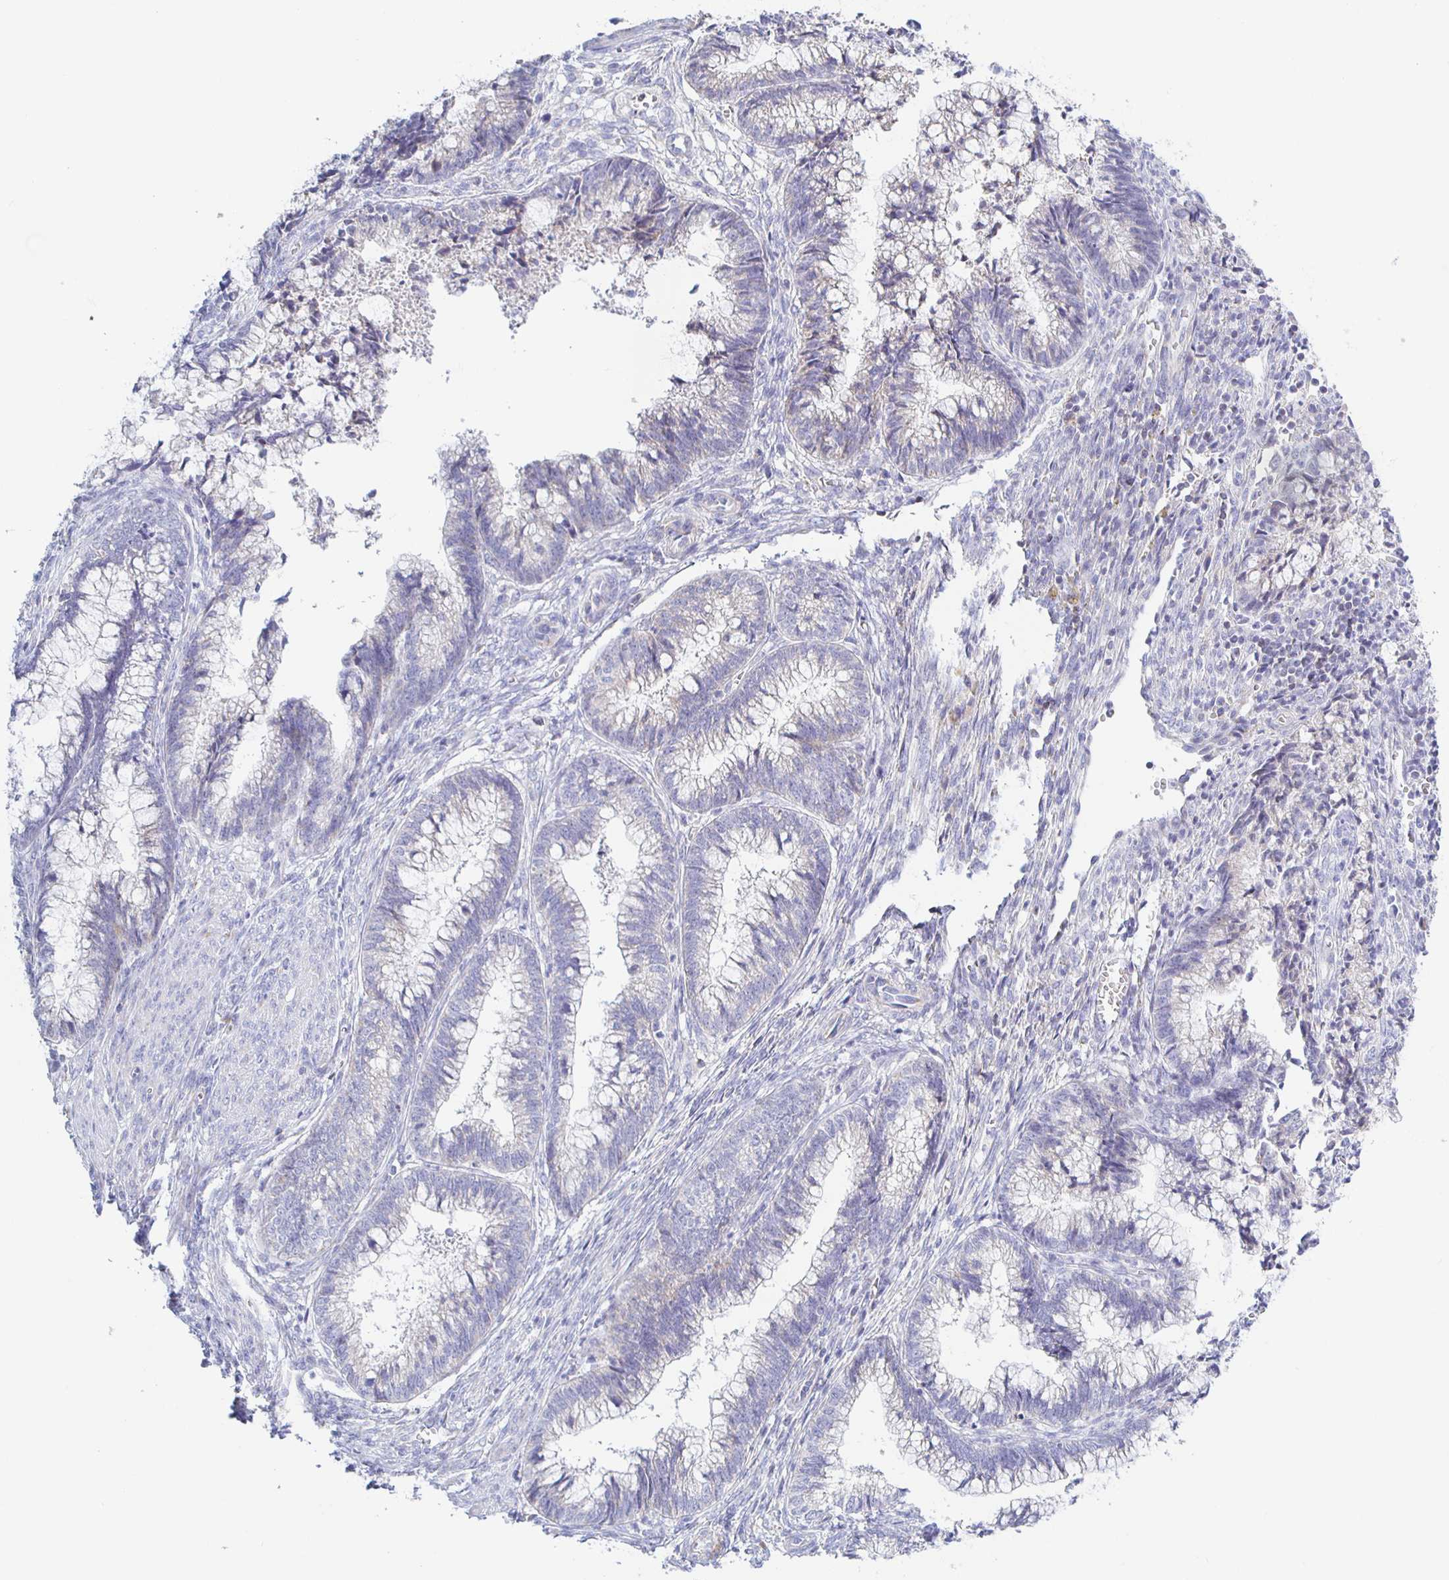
{"staining": {"intensity": "negative", "quantity": "none", "location": "none"}, "tissue": "cervical cancer", "cell_type": "Tumor cells", "image_type": "cancer", "snomed": [{"axis": "morphology", "description": "Adenocarcinoma, NOS"}, {"axis": "topography", "description": "Cervix"}], "caption": "This is an IHC image of human adenocarcinoma (cervical). There is no expression in tumor cells.", "gene": "SYNGR4", "patient": {"sex": "female", "age": 44}}